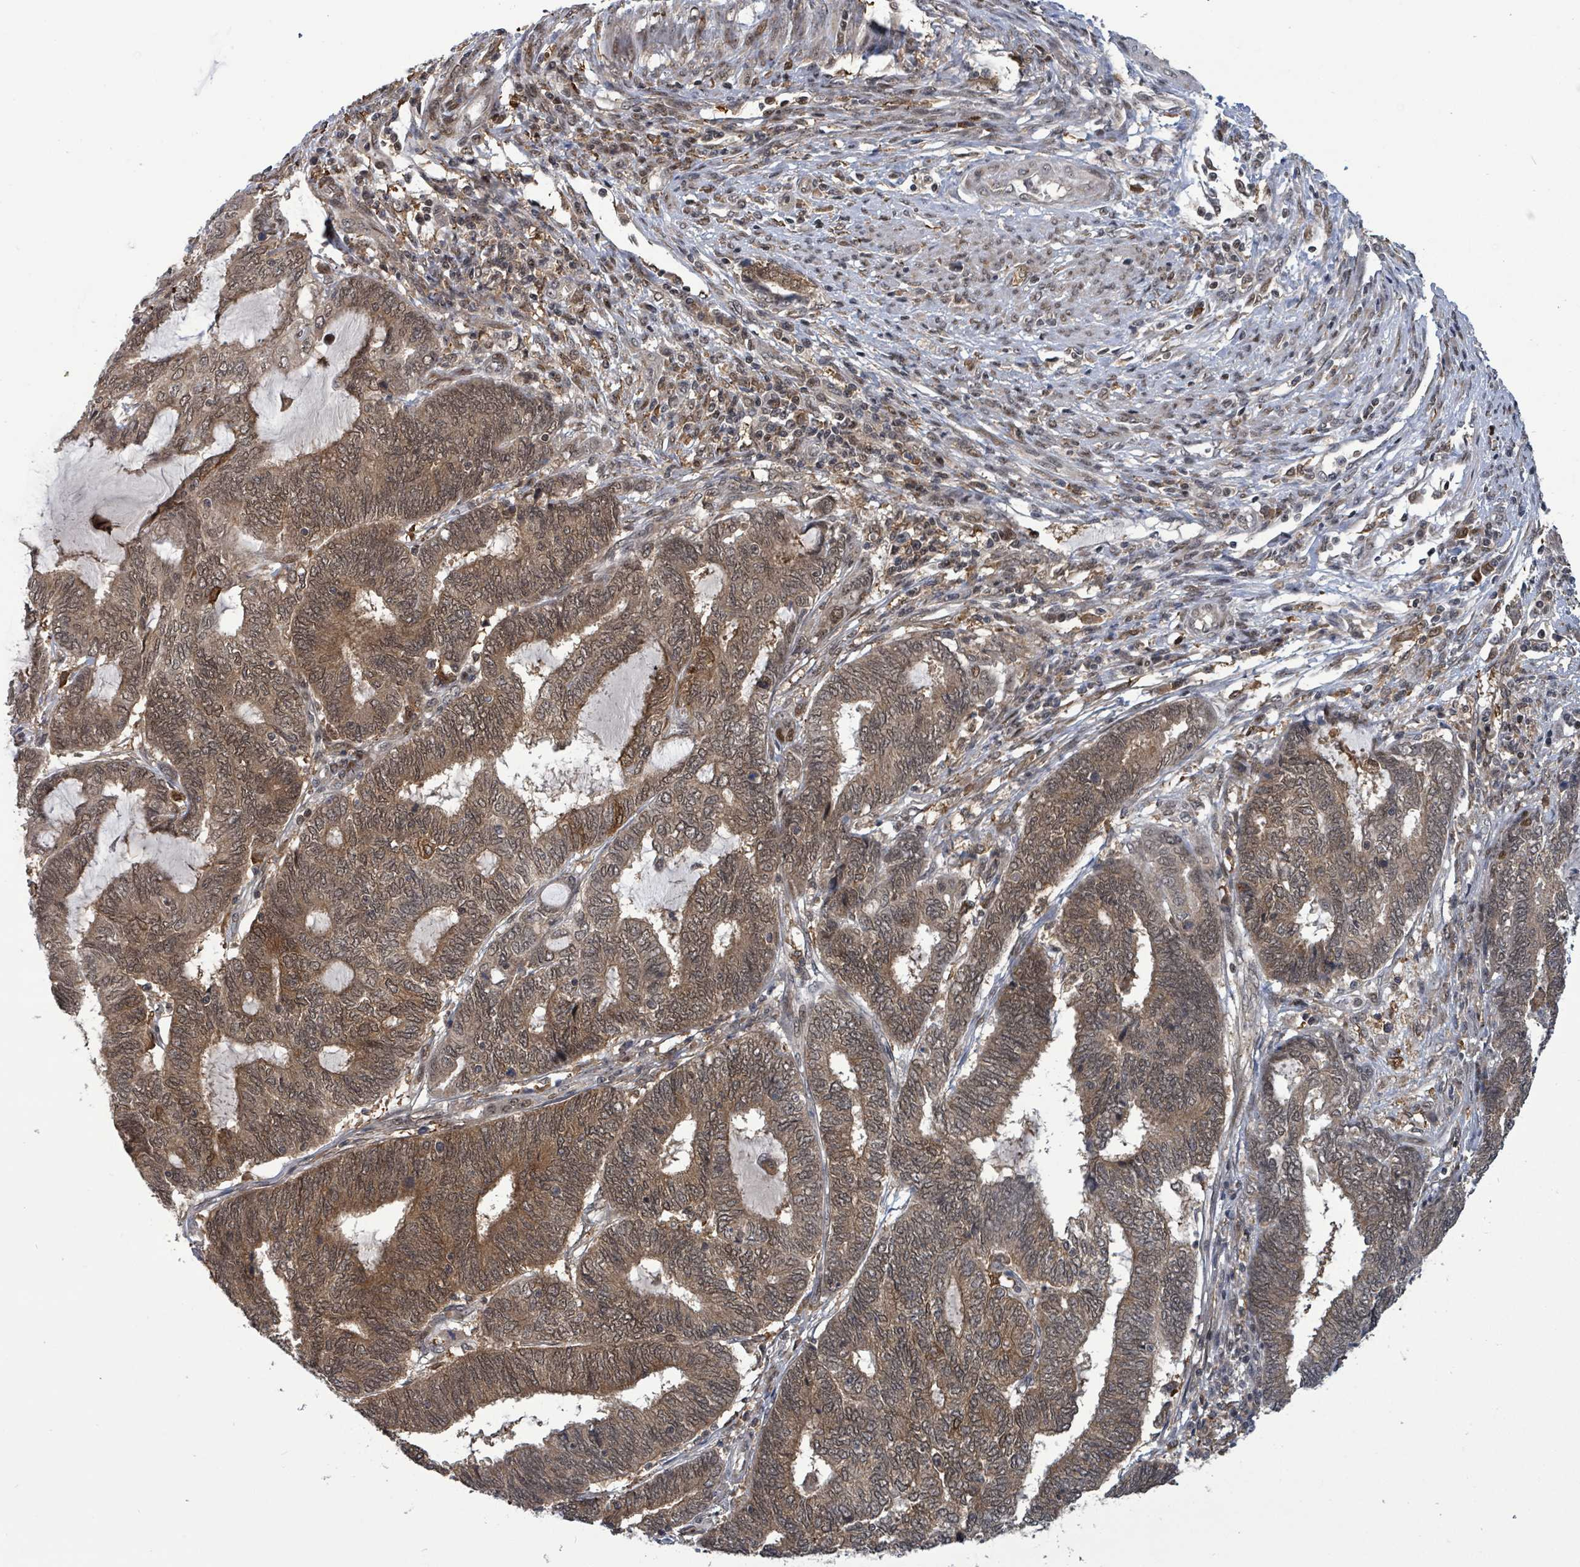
{"staining": {"intensity": "moderate", "quantity": ">75%", "location": "cytoplasmic/membranous"}, "tissue": "endometrial cancer", "cell_type": "Tumor cells", "image_type": "cancer", "snomed": [{"axis": "morphology", "description": "Adenocarcinoma, NOS"}, {"axis": "topography", "description": "Uterus"}, {"axis": "topography", "description": "Endometrium"}], "caption": "Immunohistochemistry micrograph of neoplastic tissue: endometrial cancer stained using IHC demonstrates medium levels of moderate protein expression localized specifically in the cytoplasmic/membranous of tumor cells, appearing as a cytoplasmic/membranous brown color.", "gene": "FBXO6", "patient": {"sex": "female", "age": 70}}